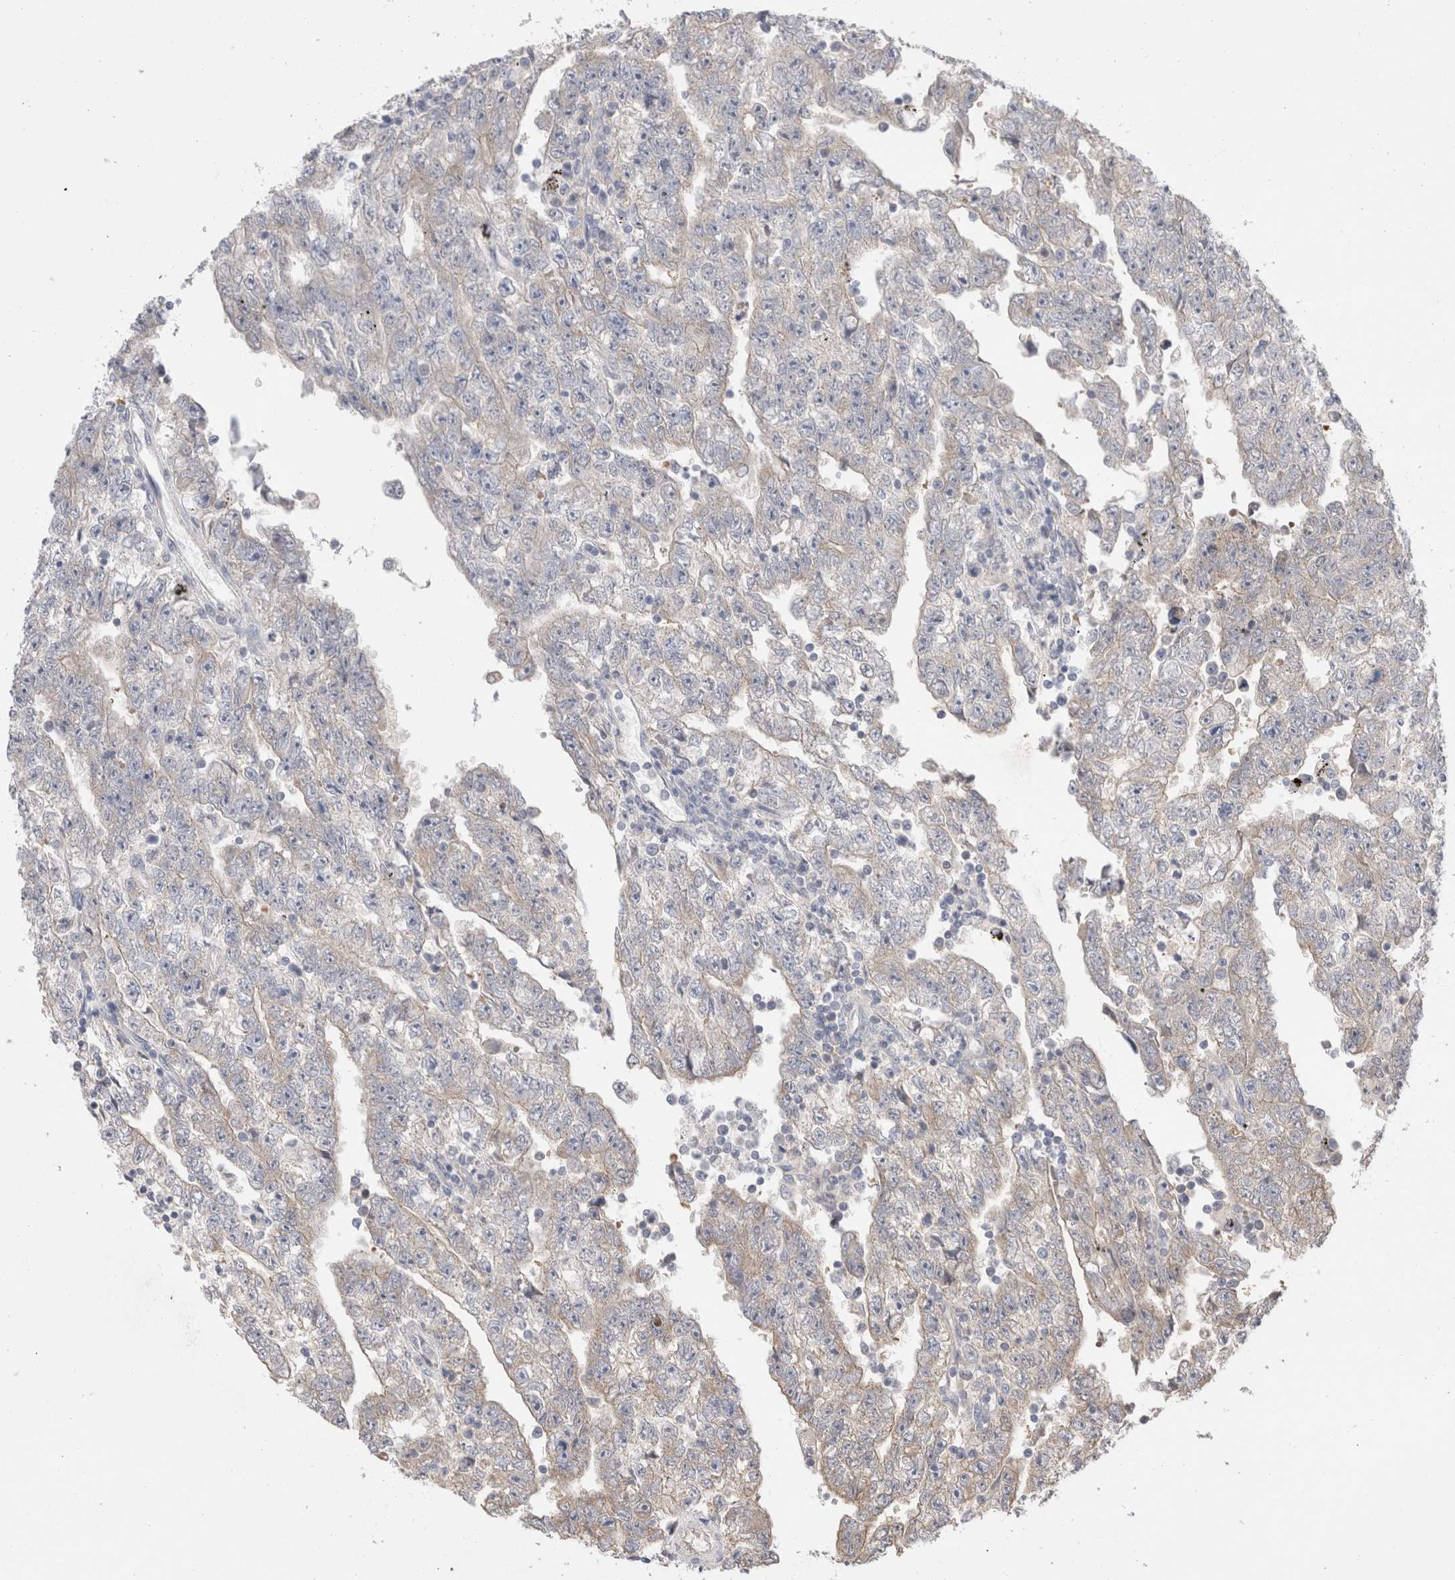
{"staining": {"intensity": "weak", "quantity": "25%-75%", "location": "cytoplasmic/membranous"}, "tissue": "testis cancer", "cell_type": "Tumor cells", "image_type": "cancer", "snomed": [{"axis": "morphology", "description": "Carcinoma, Embryonal, NOS"}, {"axis": "topography", "description": "Testis"}], "caption": "IHC histopathology image of testis embryonal carcinoma stained for a protein (brown), which displays low levels of weak cytoplasmic/membranous staining in approximately 25%-75% of tumor cells.", "gene": "IFT74", "patient": {"sex": "male", "age": 25}}